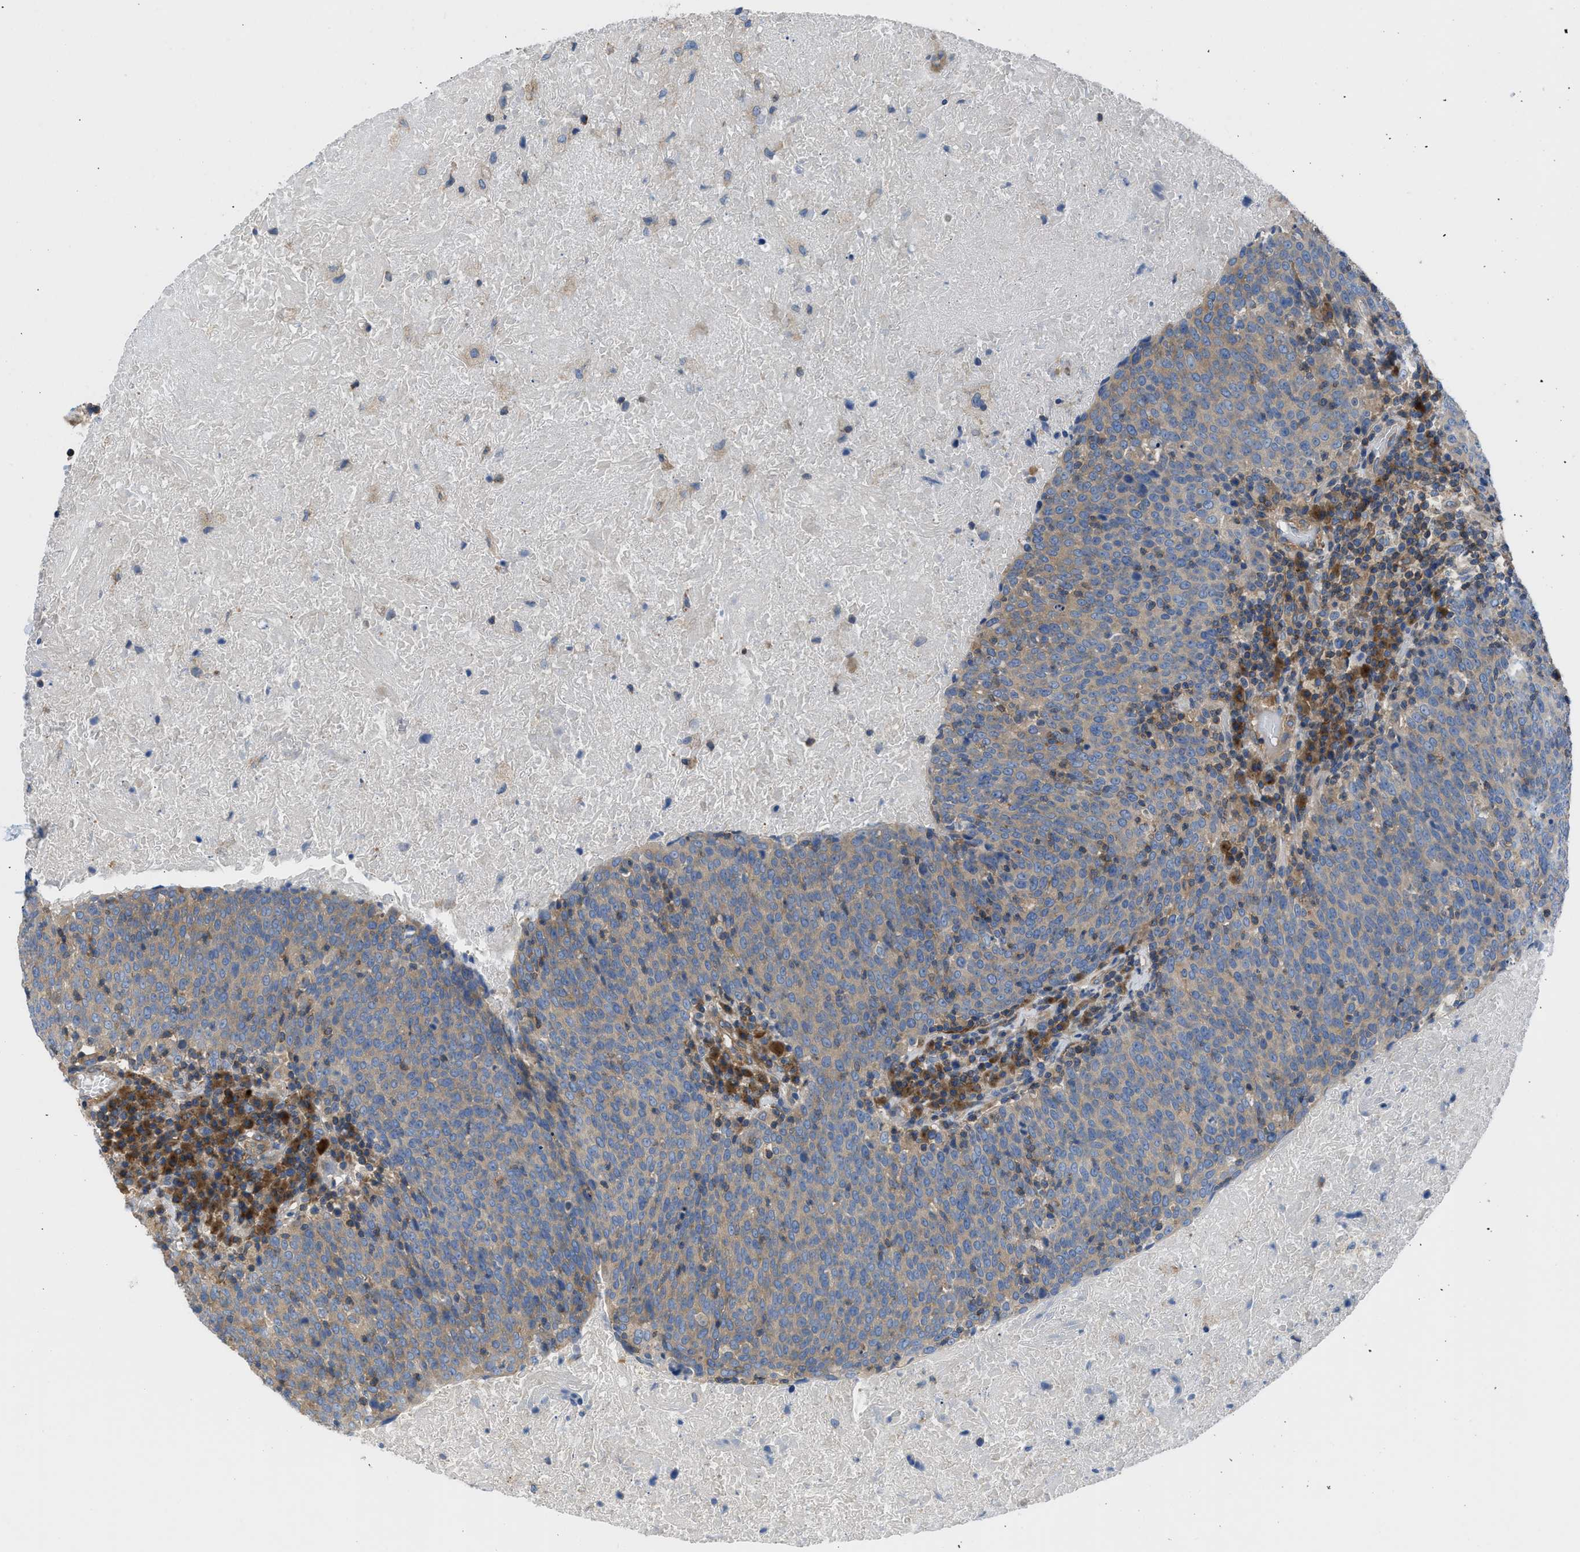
{"staining": {"intensity": "weak", "quantity": ">75%", "location": "cytoplasmic/membranous"}, "tissue": "head and neck cancer", "cell_type": "Tumor cells", "image_type": "cancer", "snomed": [{"axis": "morphology", "description": "Squamous cell carcinoma, NOS"}, {"axis": "morphology", "description": "Squamous cell carcinoma, metastatic, NOS"}, {"axis": "topography", "description": "Lymph node"}, {"axis": "topography", "description": "Head-Neck"}], "caption": "Immunohistochemistry of human squamous cell carcinoma (head and neck) demonstrates low levels of weak cytoplasmic/membranous positivity in approximately >75% of tumor cells.", "gene": "CHKB", "patient": {"sex": "male", "age": 62}}